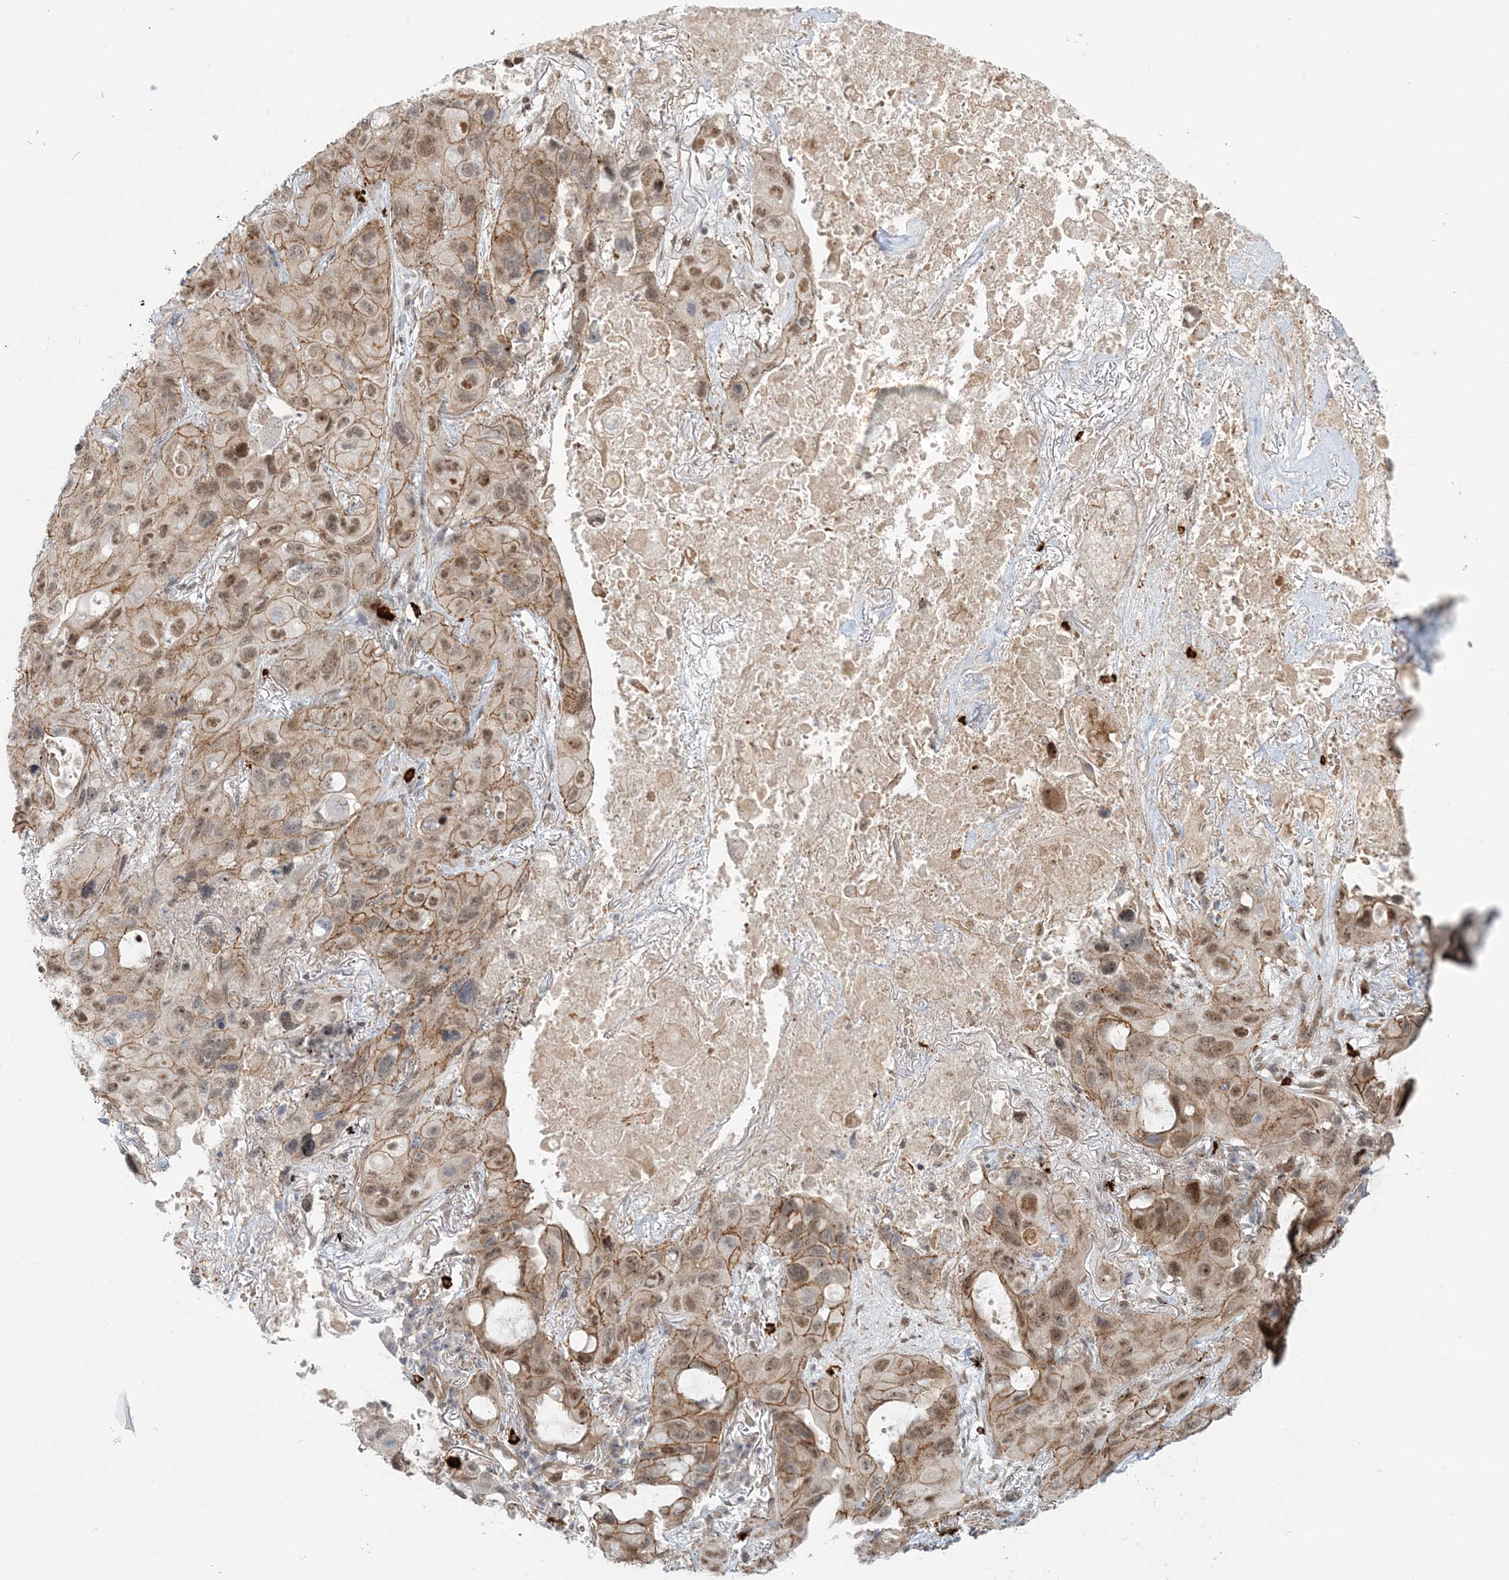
{"staining": {"intensity": "moderate", "quantity": ">75%", "location": "cytoplasmic/membranous,nuclear"}, "tissue": "lung cancer", "cell_type": "Tumor cells", "image_type": "cancer", "snomed": [{"axis": "morphology", "description": "Squamous cell carcinoma, NOS"}, {"axis": "topography", "description": "Lung"}], "caption": "Lung squamous cell carcinoma was stained to show a protein in brown. There is medium levels of moderate cytoplasmic/membranous and nuclear positivity in about >75% of tumor cells.", "gene": "SH3PXD2A", "patient": {"sex": "female", "age": 73}}